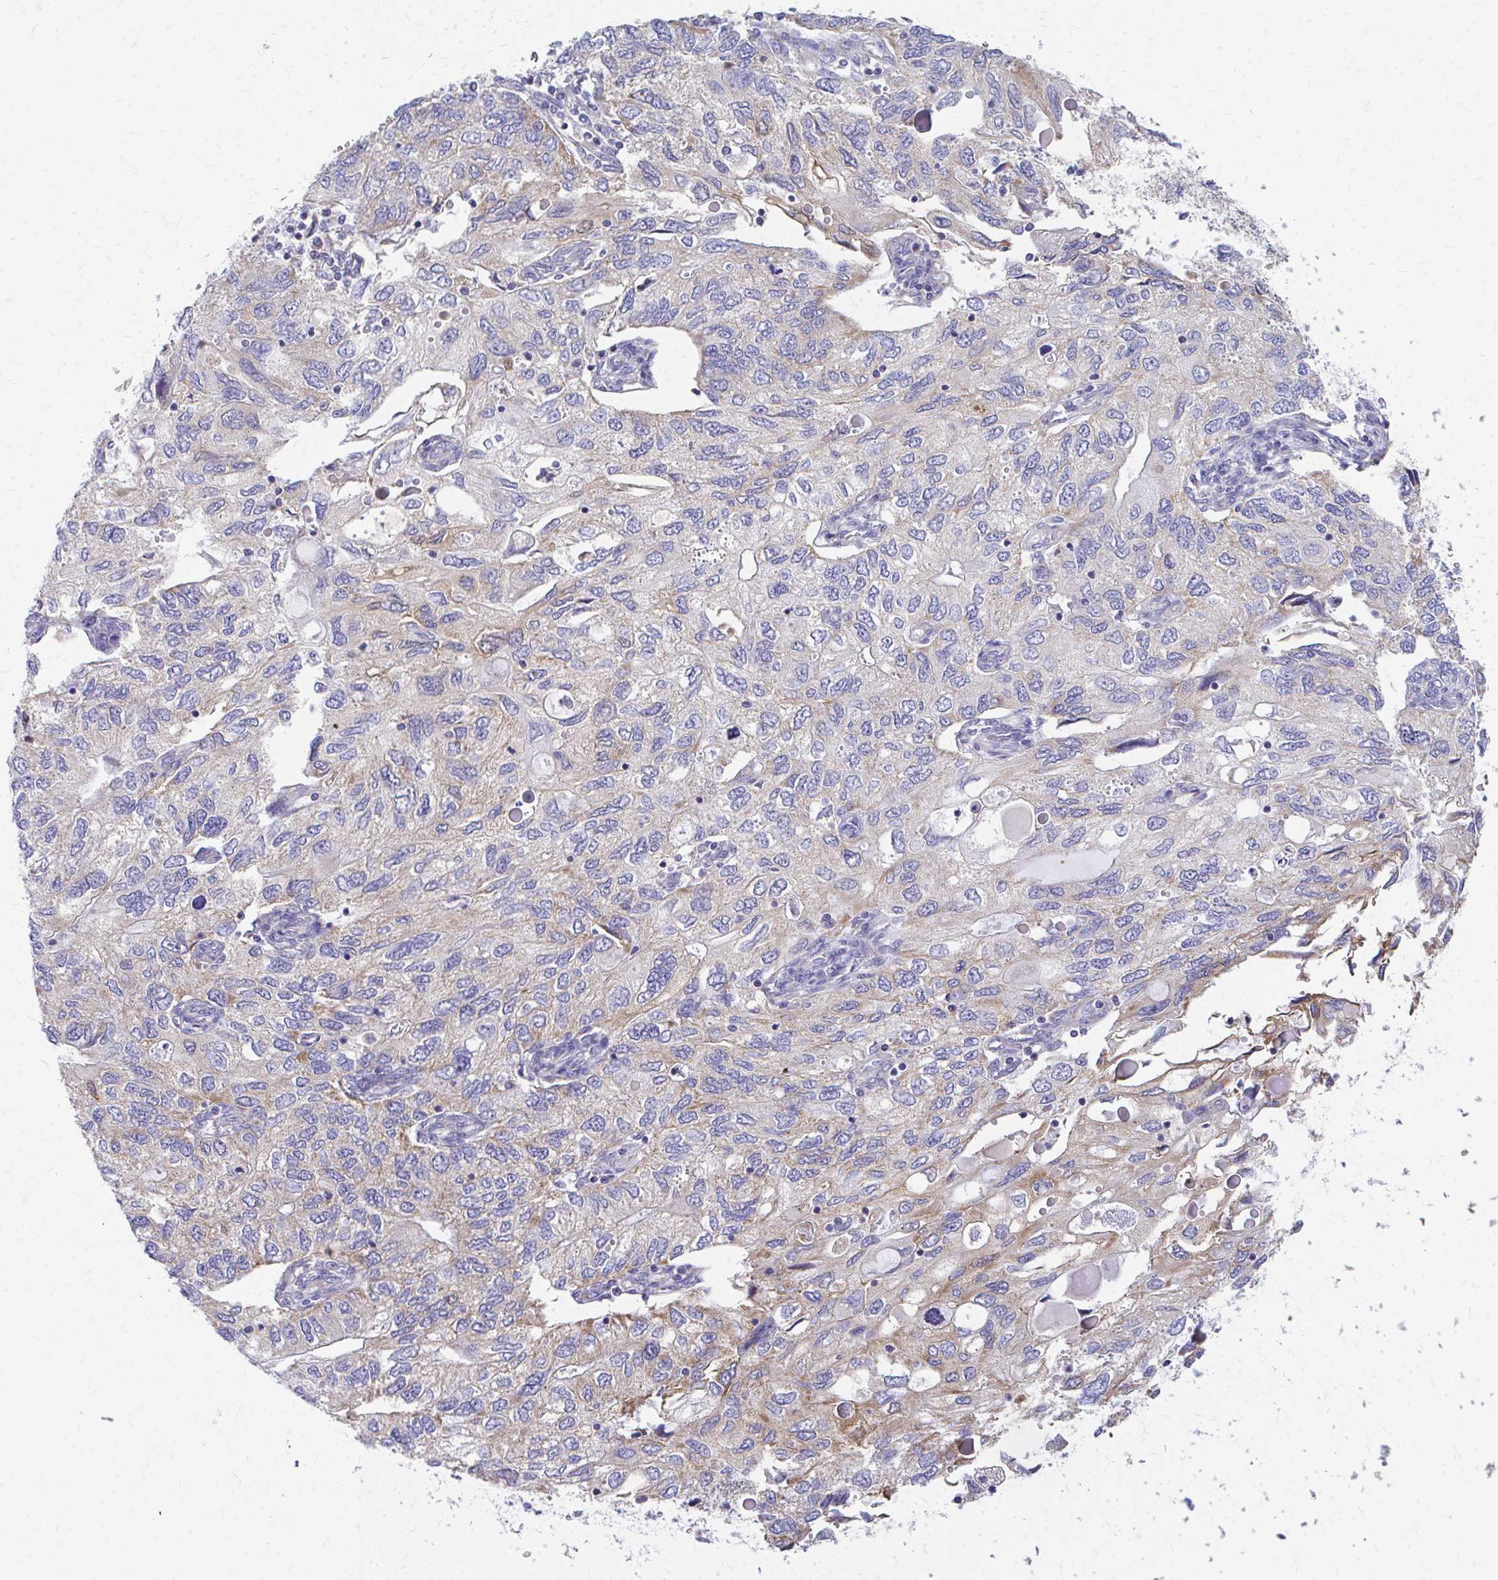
{"staining": {"intensity": "moderate", "quantity": "25%-75%", "location": "cytoplasmic/membranous"}, "tissue": "endometrial cancer", "cell_type": "Tumor cells", "image_type": "cancer", "snomed": [{"axis": "morphology", "description": "Carcinoma, NOS"}, {"axis": "topography", "description": "Uterus"}], "caption": "Brown immunohistochemical staining in human endometrial cancer shows moderate cytoplasmic/membranous expression in about 25%-75% of tumor cells.", "gene": "MRPL19", "patient": {"sex": "female", "age": 76}}